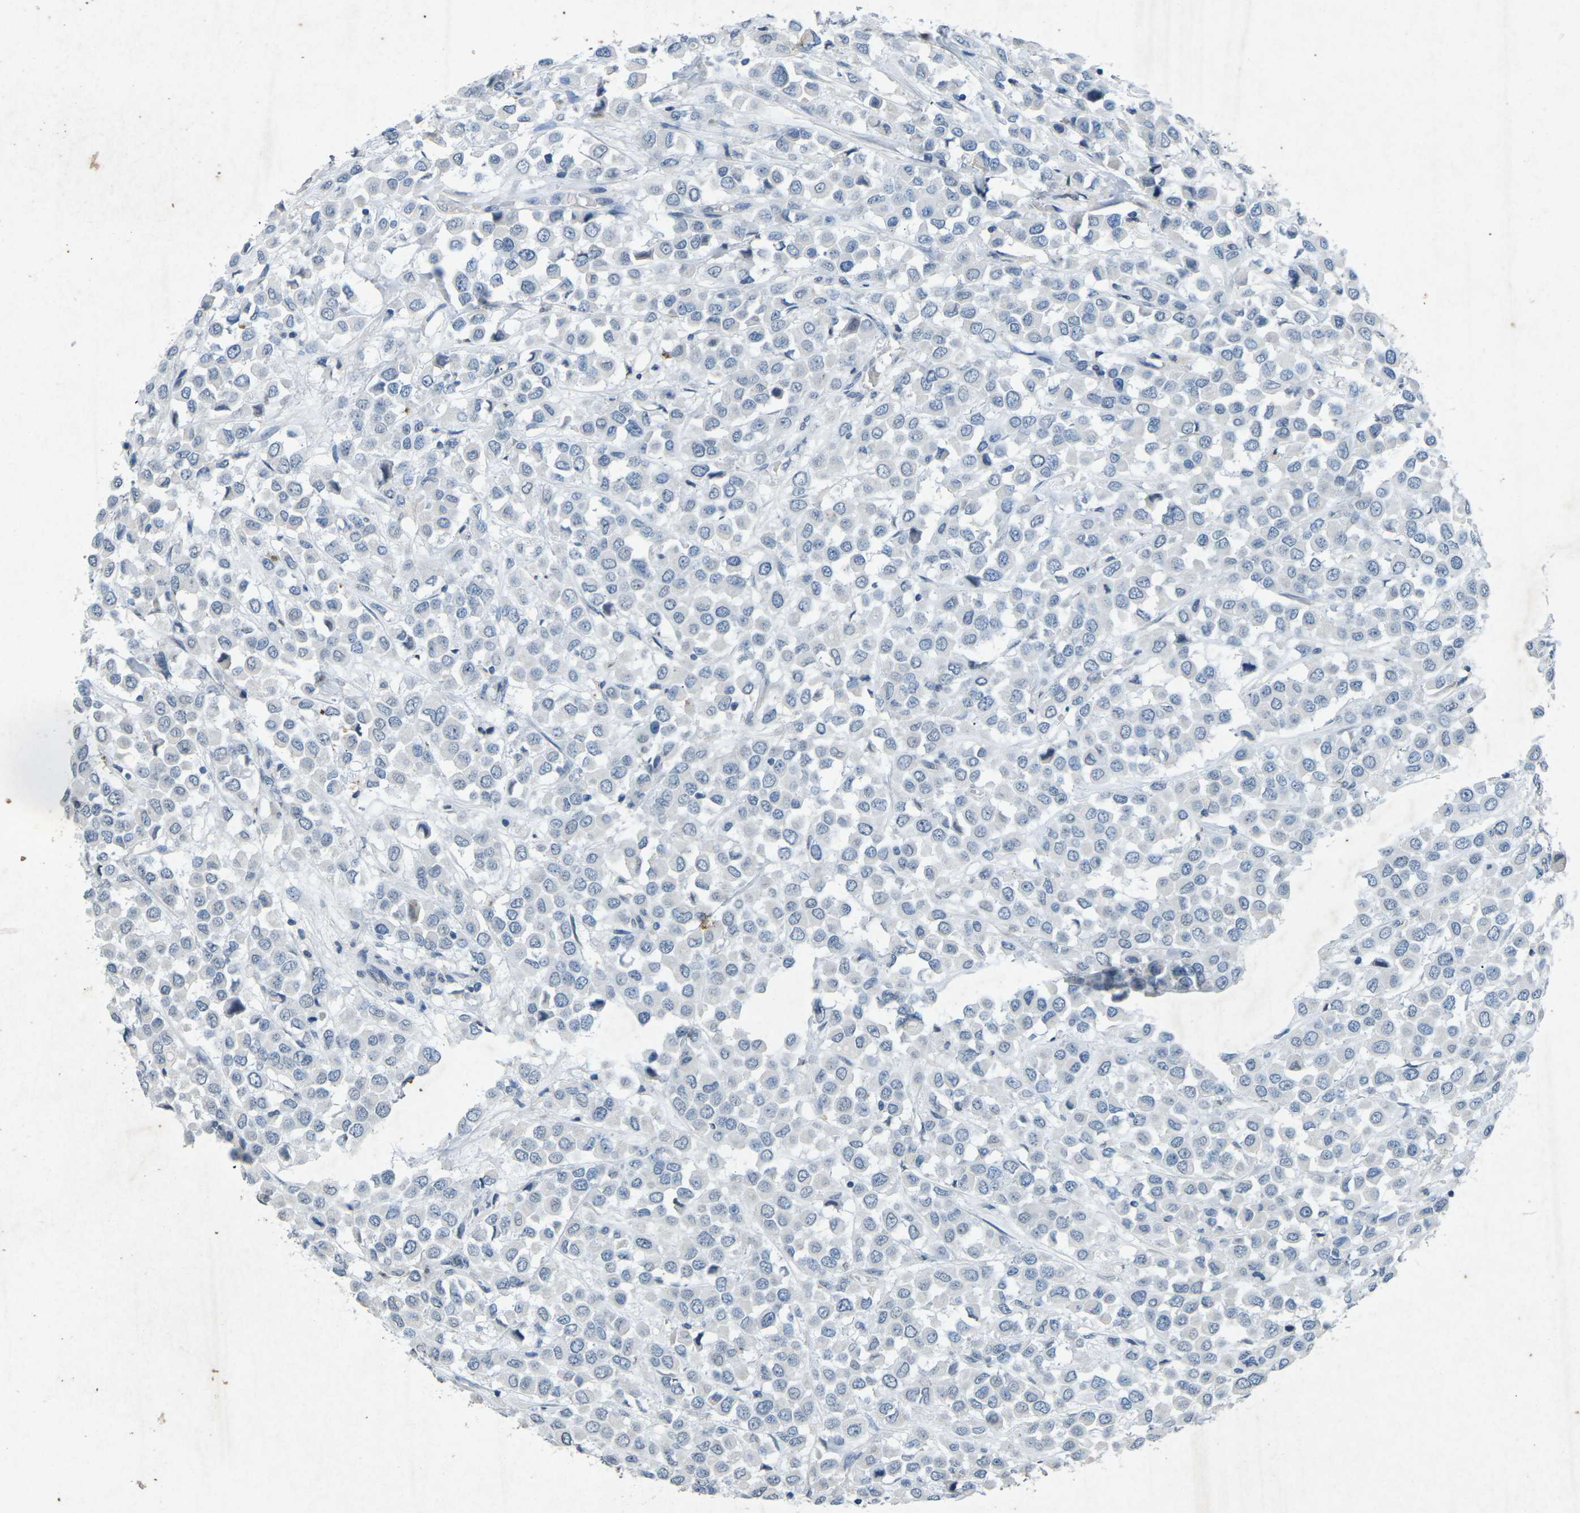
{"staining": {"intensity": "negative", "quantity": "none", "location": "none"}, "tissue": "breast cancer", "cell_type": "Tumor cells", "image_type": "cancer", "snomed": [{"axis": "morphology", "description": "Duct carcinoma"}, {"axis": "topography", "description": "Breast"}], "caption": "The photomicrograph displays no significant expression in tumor cells of breast cancer.", "gene": "A1BG", "patient": {"sex": "female", "age": 61}}